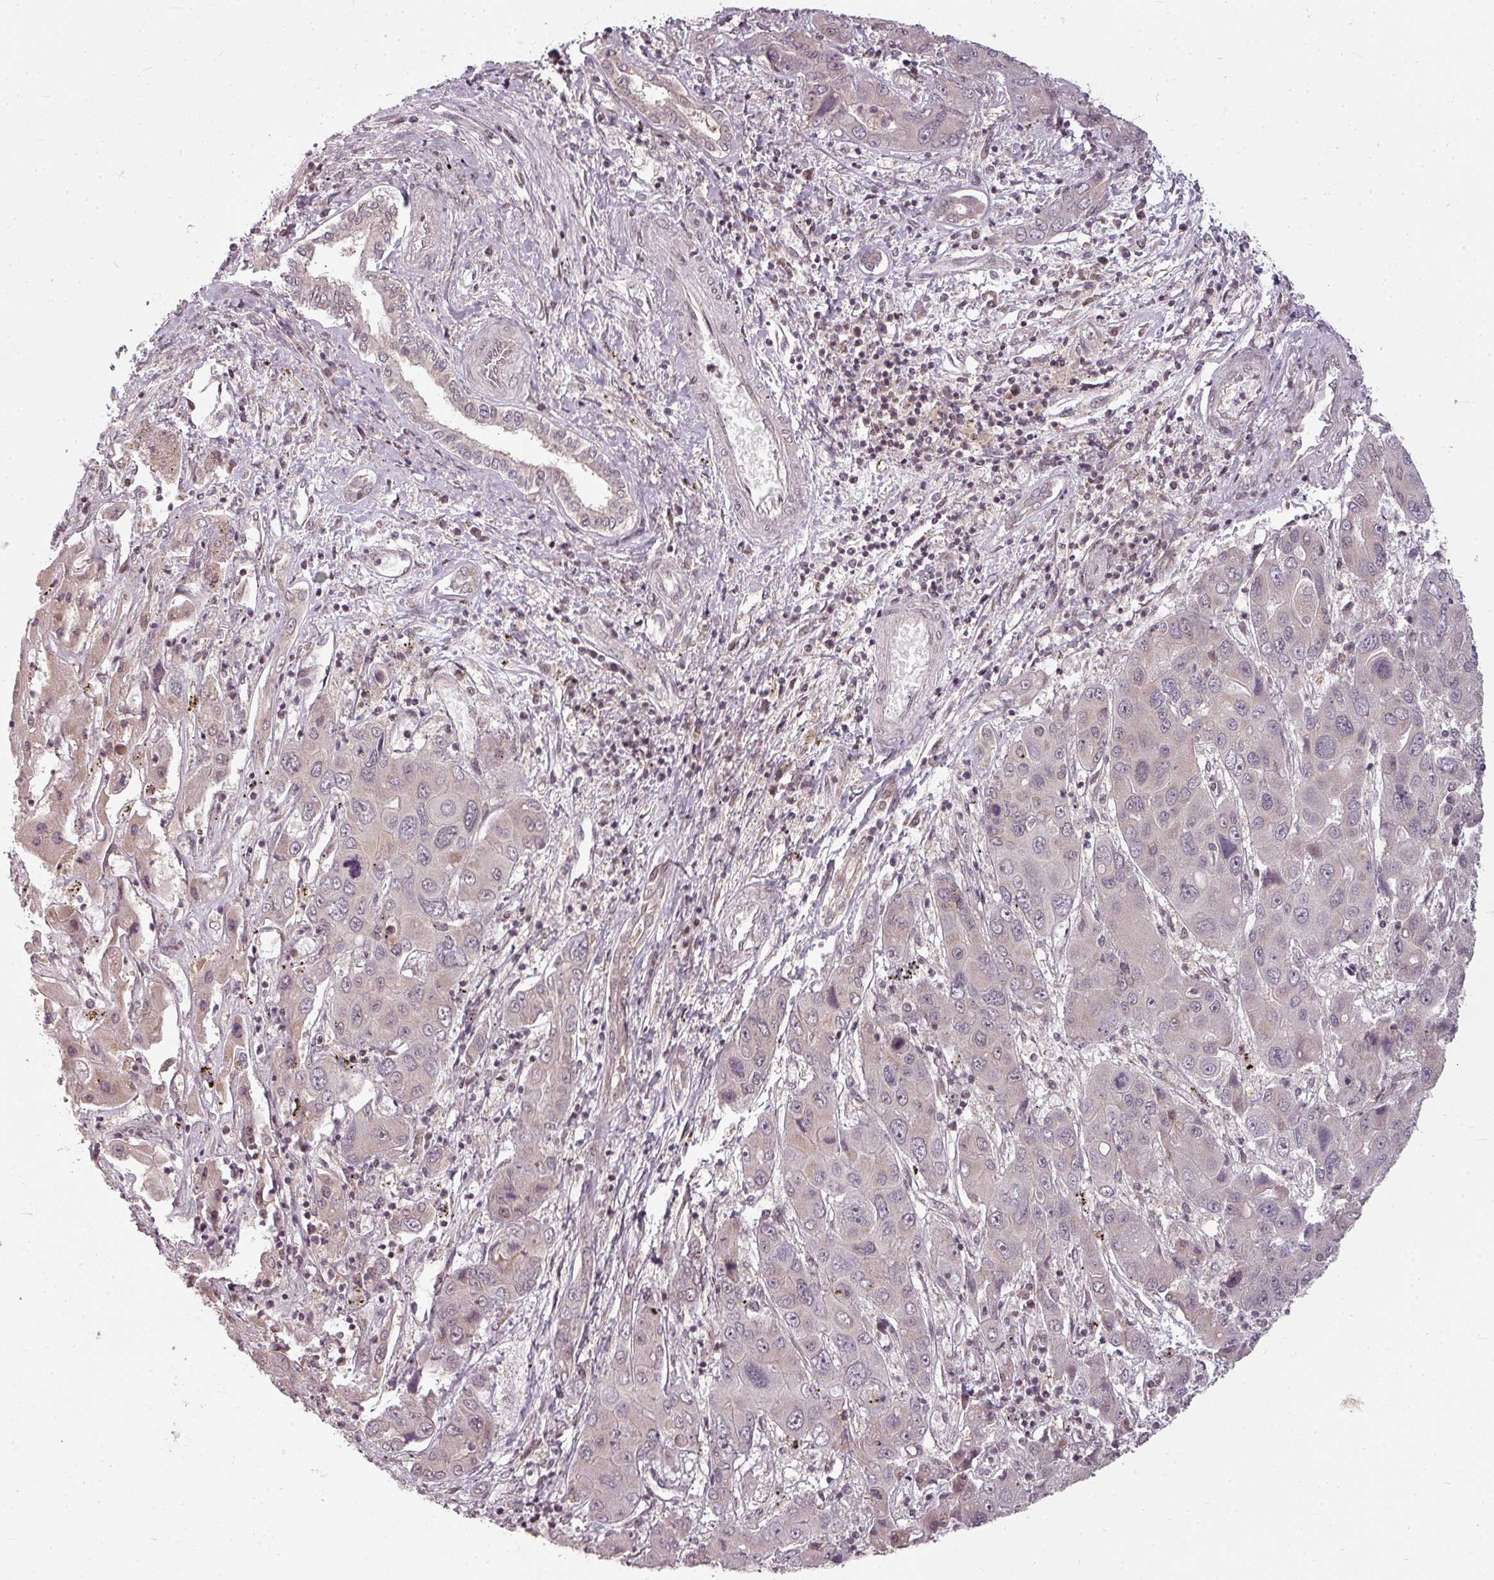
{"staining": {"intensity": "negative", "quantity": "none", "location": "none"}, "tissue": "liver cancer", "cell_type": "Tumor cells", "image_type": "cancer", "snomed": [{"axis": "morphology", "description": "Cholangiocarcinoma"}, {"axis": "topography", "description": "Liver"}], "caption": "An immunohistochemistry (IHC) histopathology image of liver cancer is shown. There is no staining in tumor cells of liver cancer.", "gene": "CLIC1", "patient": {"sex": "male", "age": 67}}